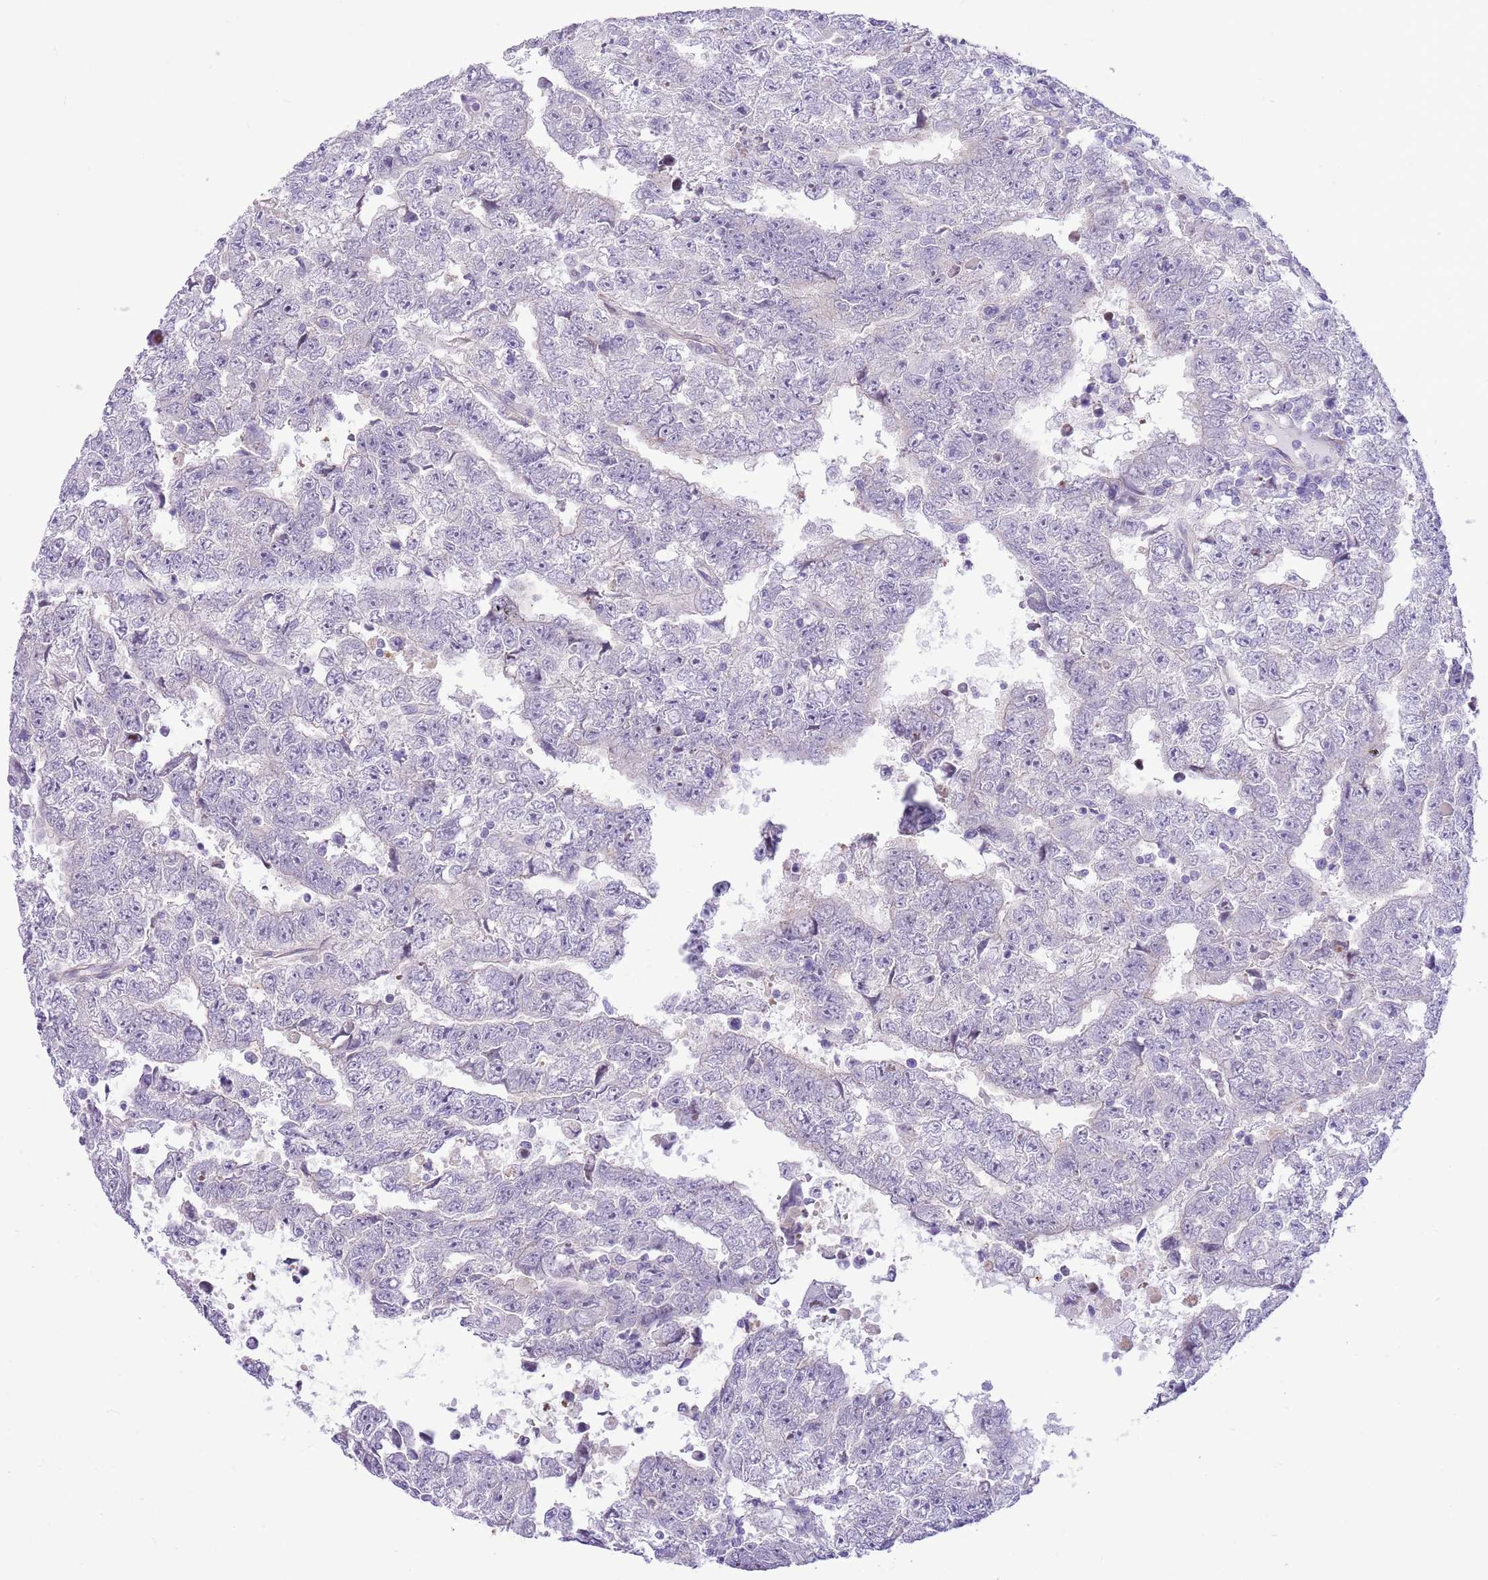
{"staining": {"intensity": "negative", "quantity": "none", "location": "none"}, "tissue": "testis cancer", "cell_type": "Tumor cells", "image_type": "cancer", "snomed": [{"axis": "morphology", "description": "Carcinoma, Embryonal, NOS"}, {"axis": "topography", "description": "Testis"}], "caption": "Immunohistochemistry histopathology image of testis cancer (embryonal carcinoma) stained for a protein (brown), which displays no expression in tumor cells.", "gene": "ZC4H2", "patient": {"sex": "male", "age": 25}}